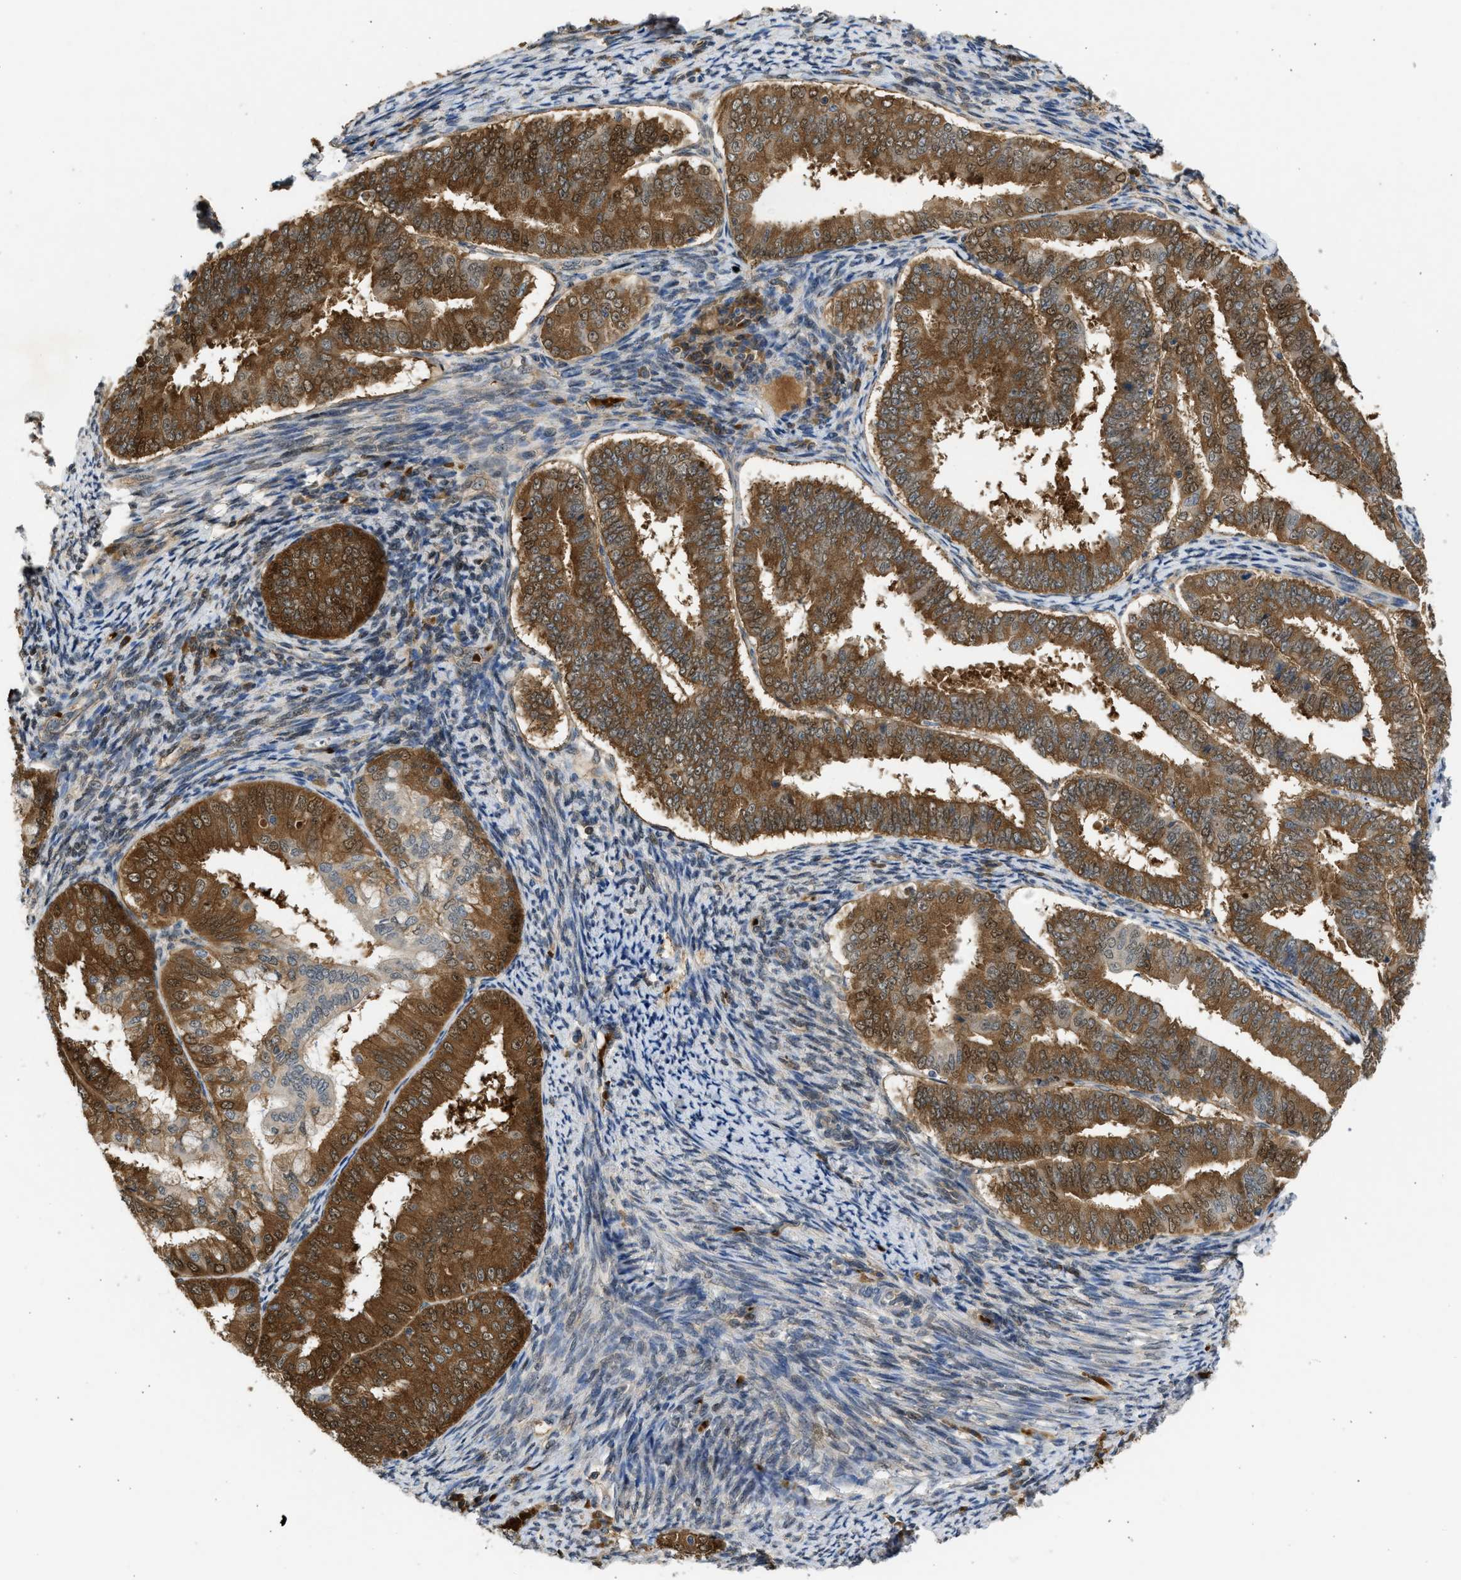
{"staining": {"intensity": "strong", "quantity": ">75%", "location": "cytoplasmic/membranous"}, "tissue": "endometrial cancer", "cell_type": "Tumor cells", "image_type": "cancer", "snomed": [{"axis": "morphology", "description": "Adenocarcinoma, NOS"}, {"axis": "topography", "description": "Endometrium"}], "caption": "Brown immunohistochemical staining in endometrial cancer (adenocarcinoma) reveals strong cytoplasmic/membranous expression in approximately >75% of tumor cells.", "gene": "MAPK7", "patient": {"sex": "female", "age": 63}}